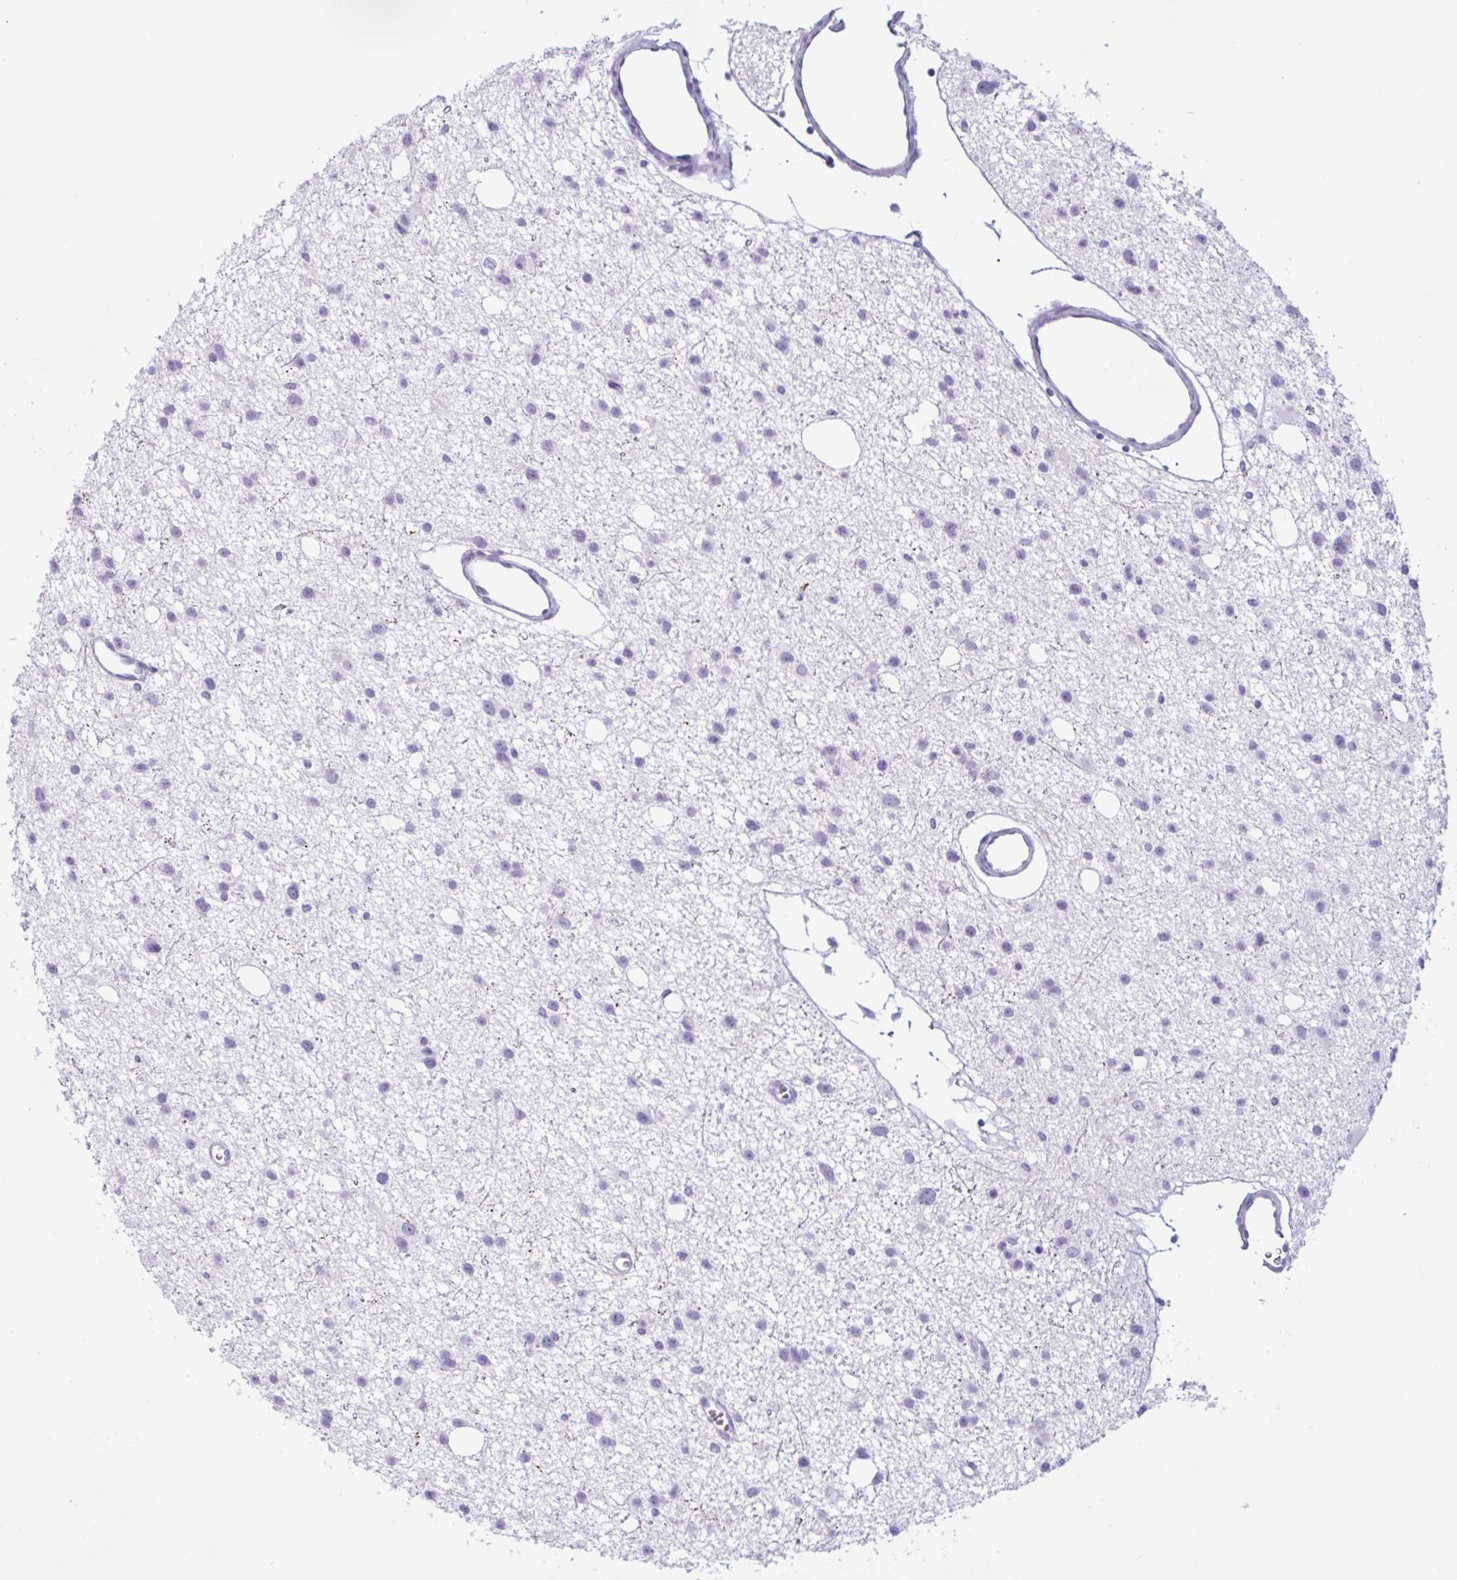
{"staining": {"intensity": "negative", "quantity": "none", "location": "none"}, "tissue": "glioma", "cell_type": "Tumor cells", "image_type": "cancer", "snomed": [{"axis": "morphology", "description": "Glioma, malignant, High grade"}, {"axis": "topography", "description": "Brain"}], "caption": "Immunohistochemistry of human malignant high-grade glioma shows no positivity in tumor cells.", "gene": "MRGPRG", "patient": {"sex": "male", "age": 23}}